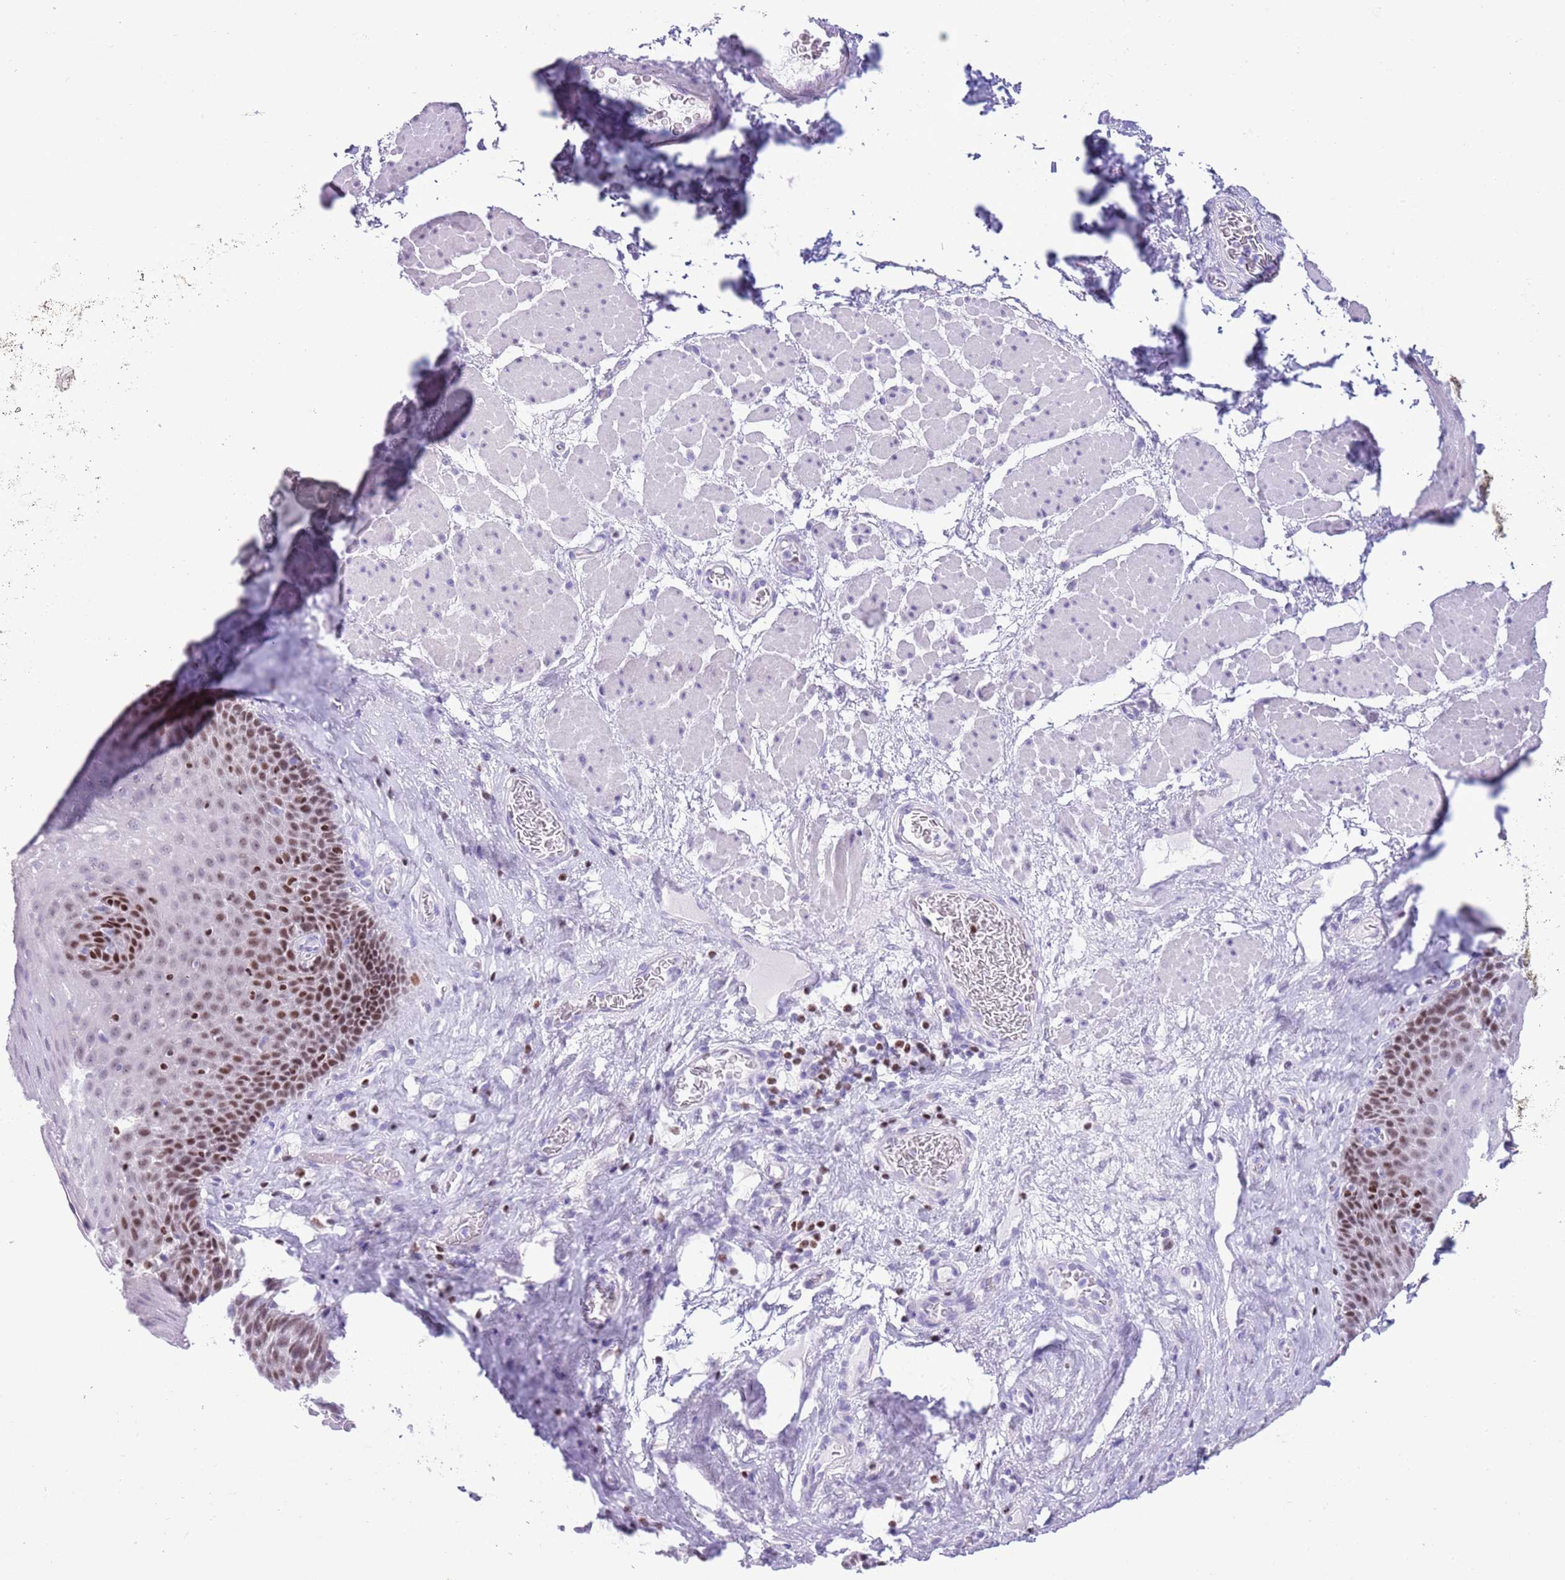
{"staining": {"intensity": "moderate", "quantity": ">75%", "location": "nuclear"}, "tissue": "esophagus", "cell_type": "Squamous epithelial cells", "image_type": "normal", "snomed": [{"axis": "morphology", "description": "Normal tissue, NOS"}, {"axis": "topography", "description": "Esophagus"}], "caption": "Protein staining displays moderate nuclear positivity in approximately >75% of squamous epithelial cells in benign esophagus. (Stains: DAB (3,3'-diaminobenzidine) in brown, nuclei in blue, Microscopy: brightfield microscopy at high magnification).", "gene": "BCL11B", "patient": {"sex": "female", "age": 66}}